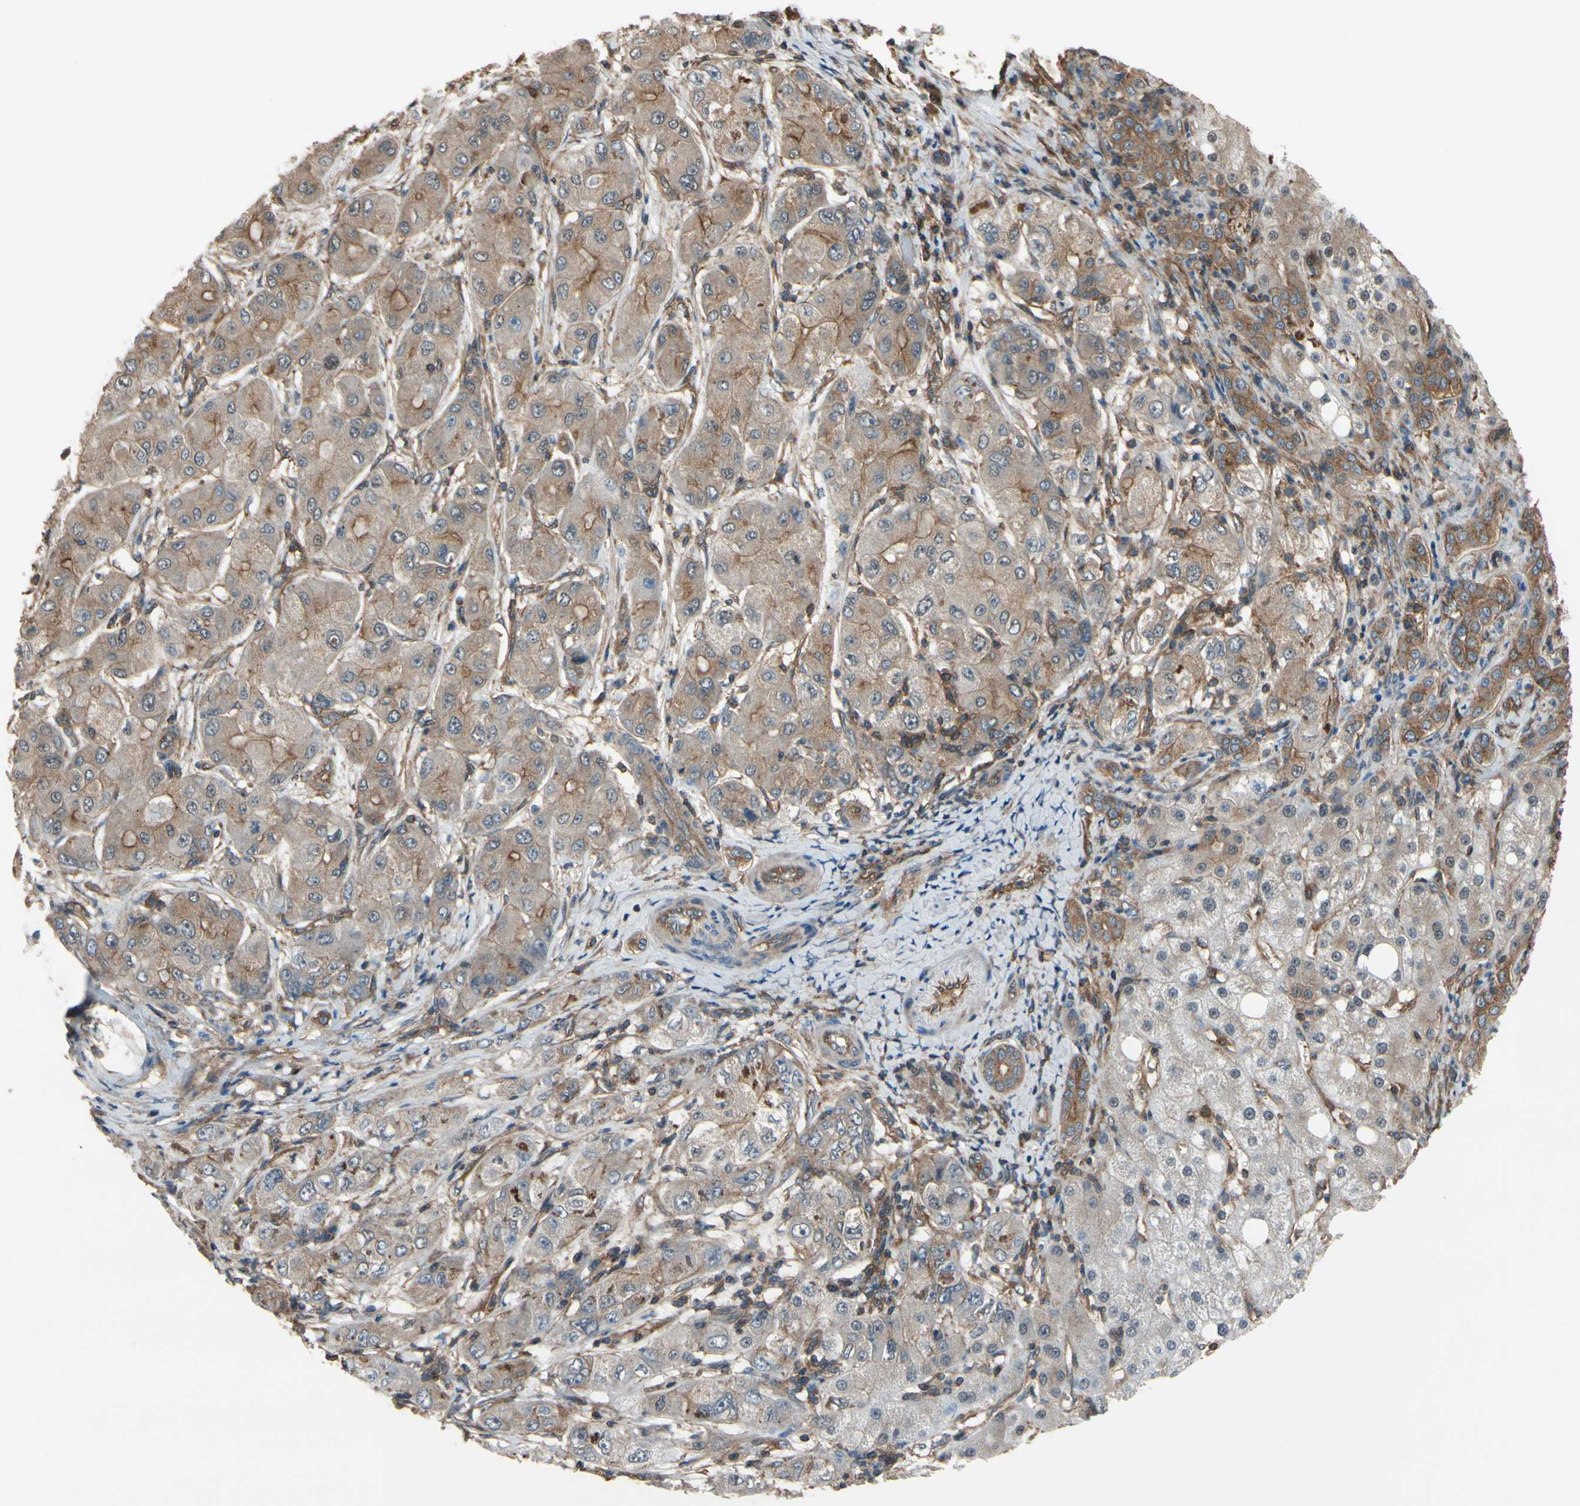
{"staining": {"intensity": "weak", "quantity": "25%-75%", "location": "cytoplasmic/membranous"}, "tissue": "liver cancer", "cell_type": "Tumor cells", "image_type": "cancer", "snomed": [{"axis": "morphology", "description": "Carcinoma, Hepatocellular, NOS"}, {"axis": "topography", "description": "Liver"}], "caption": "Liver cancer (hepatocellular carcinoma) was stained to show a protein in brown. There is low levels of weak cytoplasmic/membranous positivity in approximately 25%-75% of tumor cells. (DAB (3,3'-diaminobenzidine) = brown stain, brightfield microscopy at high magnification).", "gene": "EPS15", "patient": {"sex": "male", "age": 80}}